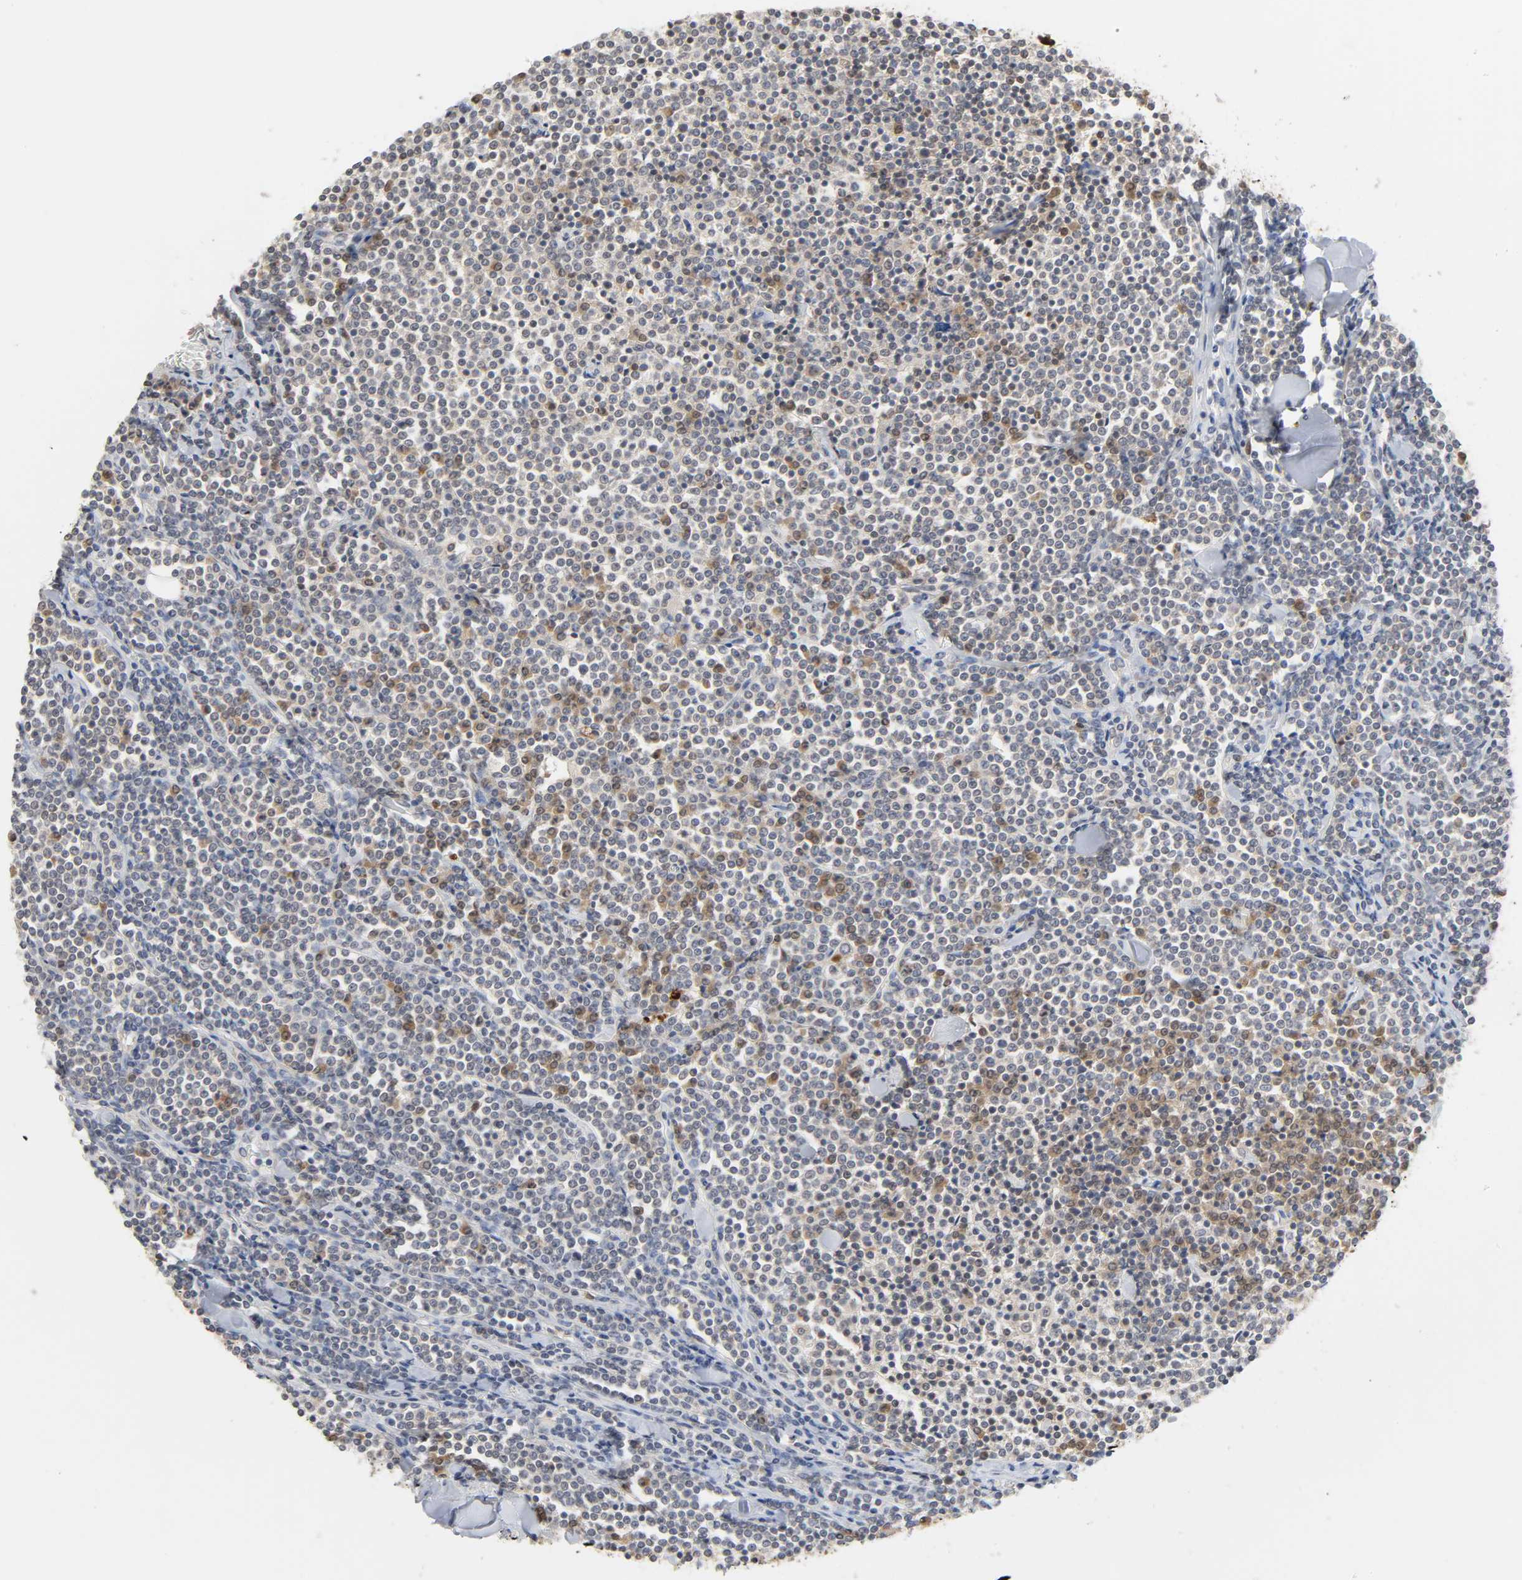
{"staining": {"intensity": "weak", "quantity": "<25%", "location": "cytoplasmic/membranous"}, "tissue": "lymphoma", "cell_type": "Tumor cells", "image_type": "cancer", "snomed": [{"axis": "morphology", "description": "Malignant lymphoma, non-Hodgkin's type, Low grade"}, {"axis": "topography", "description": "Soft tissue"}], "caption": "Low-grade malignant lymphoma, non-Hodgkin's type was stained to show a protein in brown. There is no significant positivity in tumor cells.", "gene": "MIF", "patient": {"sex": "male", "age": 92}}